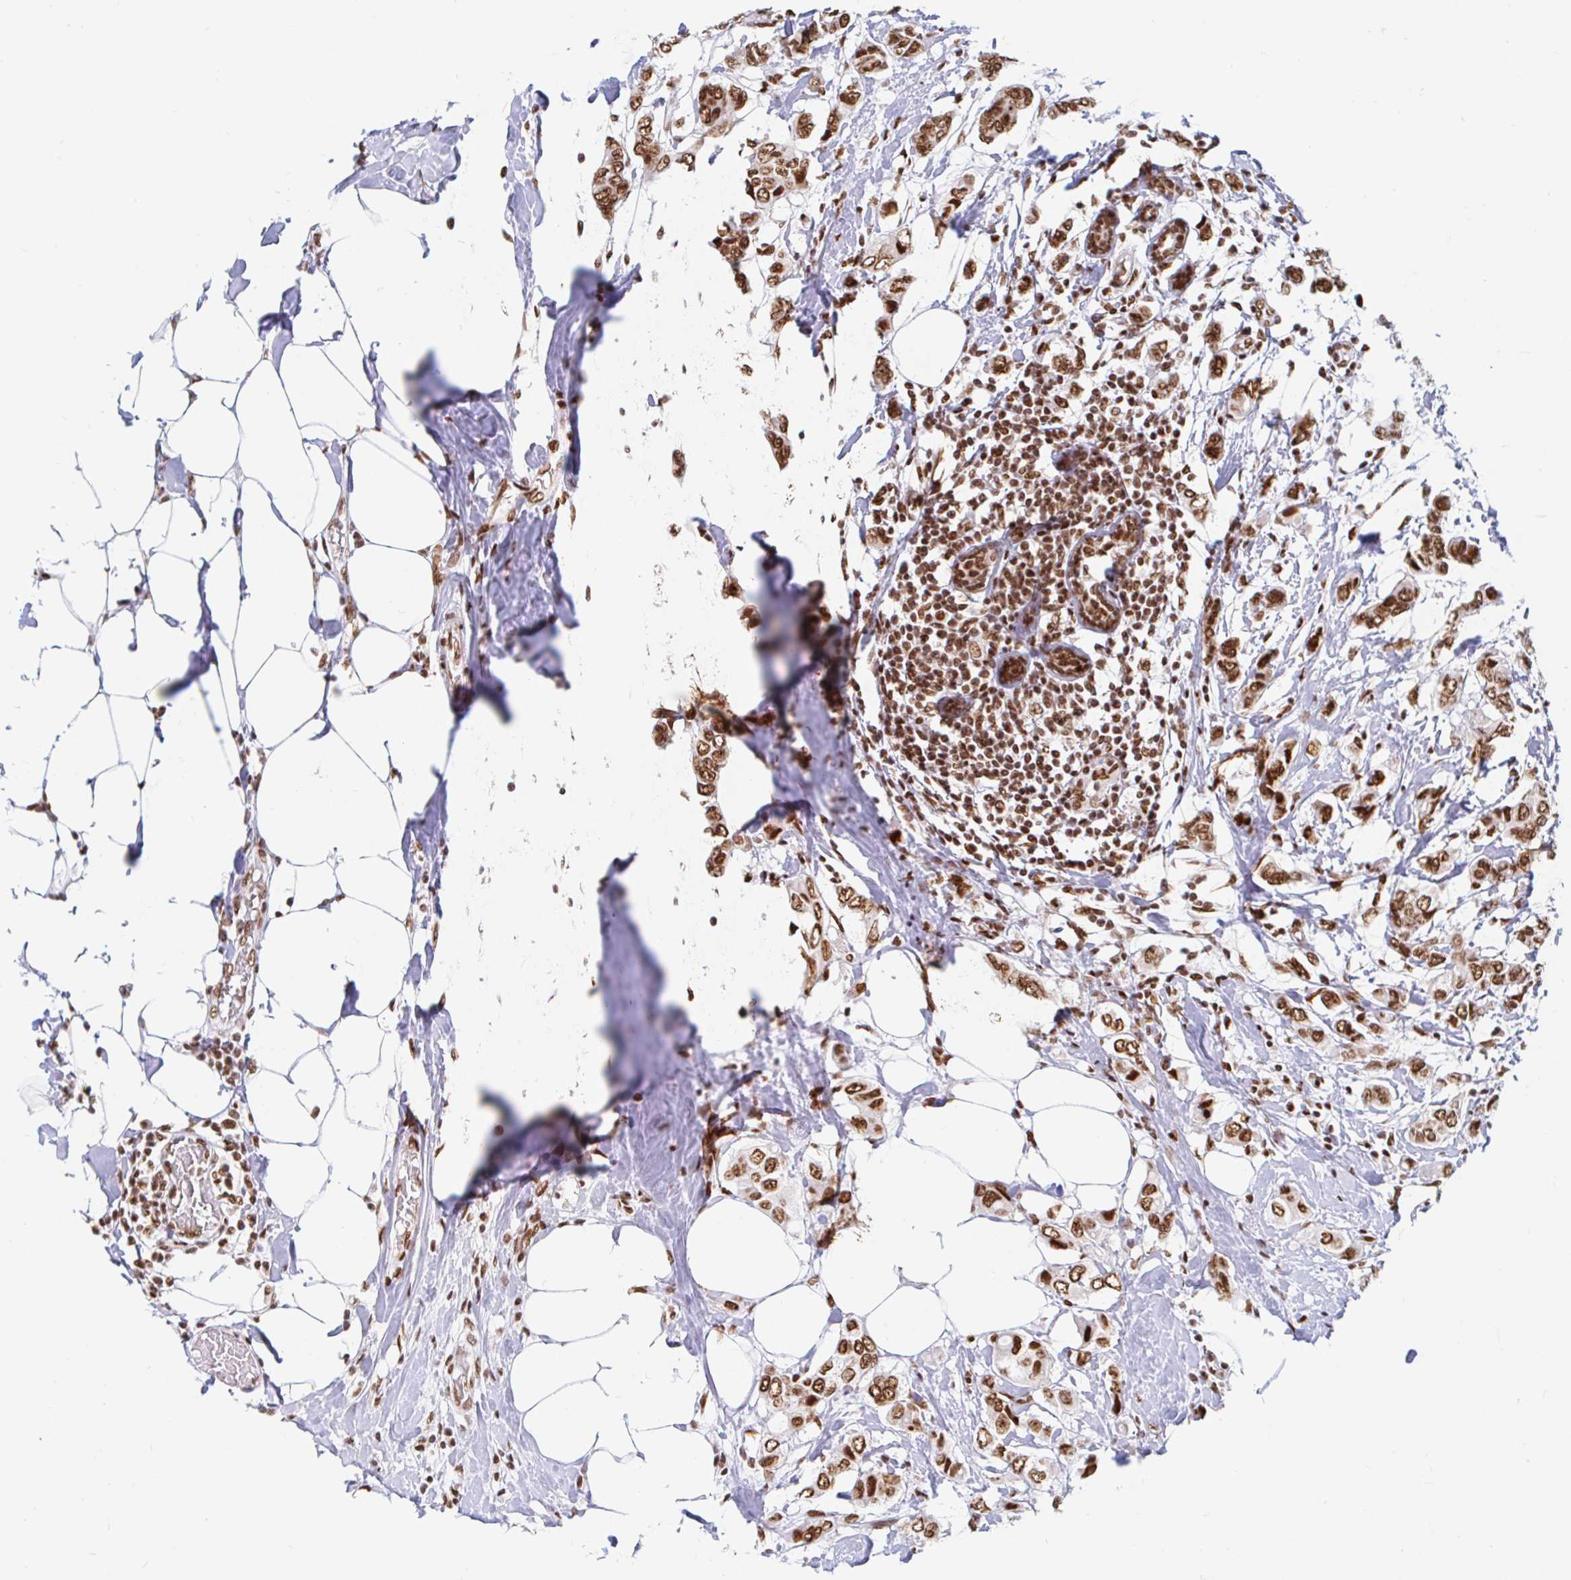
{"staining": {"intensity": "strong", "quantity": ">75%", "location": "nuclear"}, "tissue": "breast cancer", "cell_type": "Tumor cells", "image_type": "cancer", "snomed": [{"axis": "morphology", "description": "Lobular carcinoma"}, {"axis": "topography", "description": "Breast"}], "caption": "IHC of breast lobular carcinoma shows high levels of strong nuclear expression in approximately >75% of tumor cells. Nuclei are stained in blue.", "gene": "RBMX", "patient": {"sex": "female", "age": 51}}